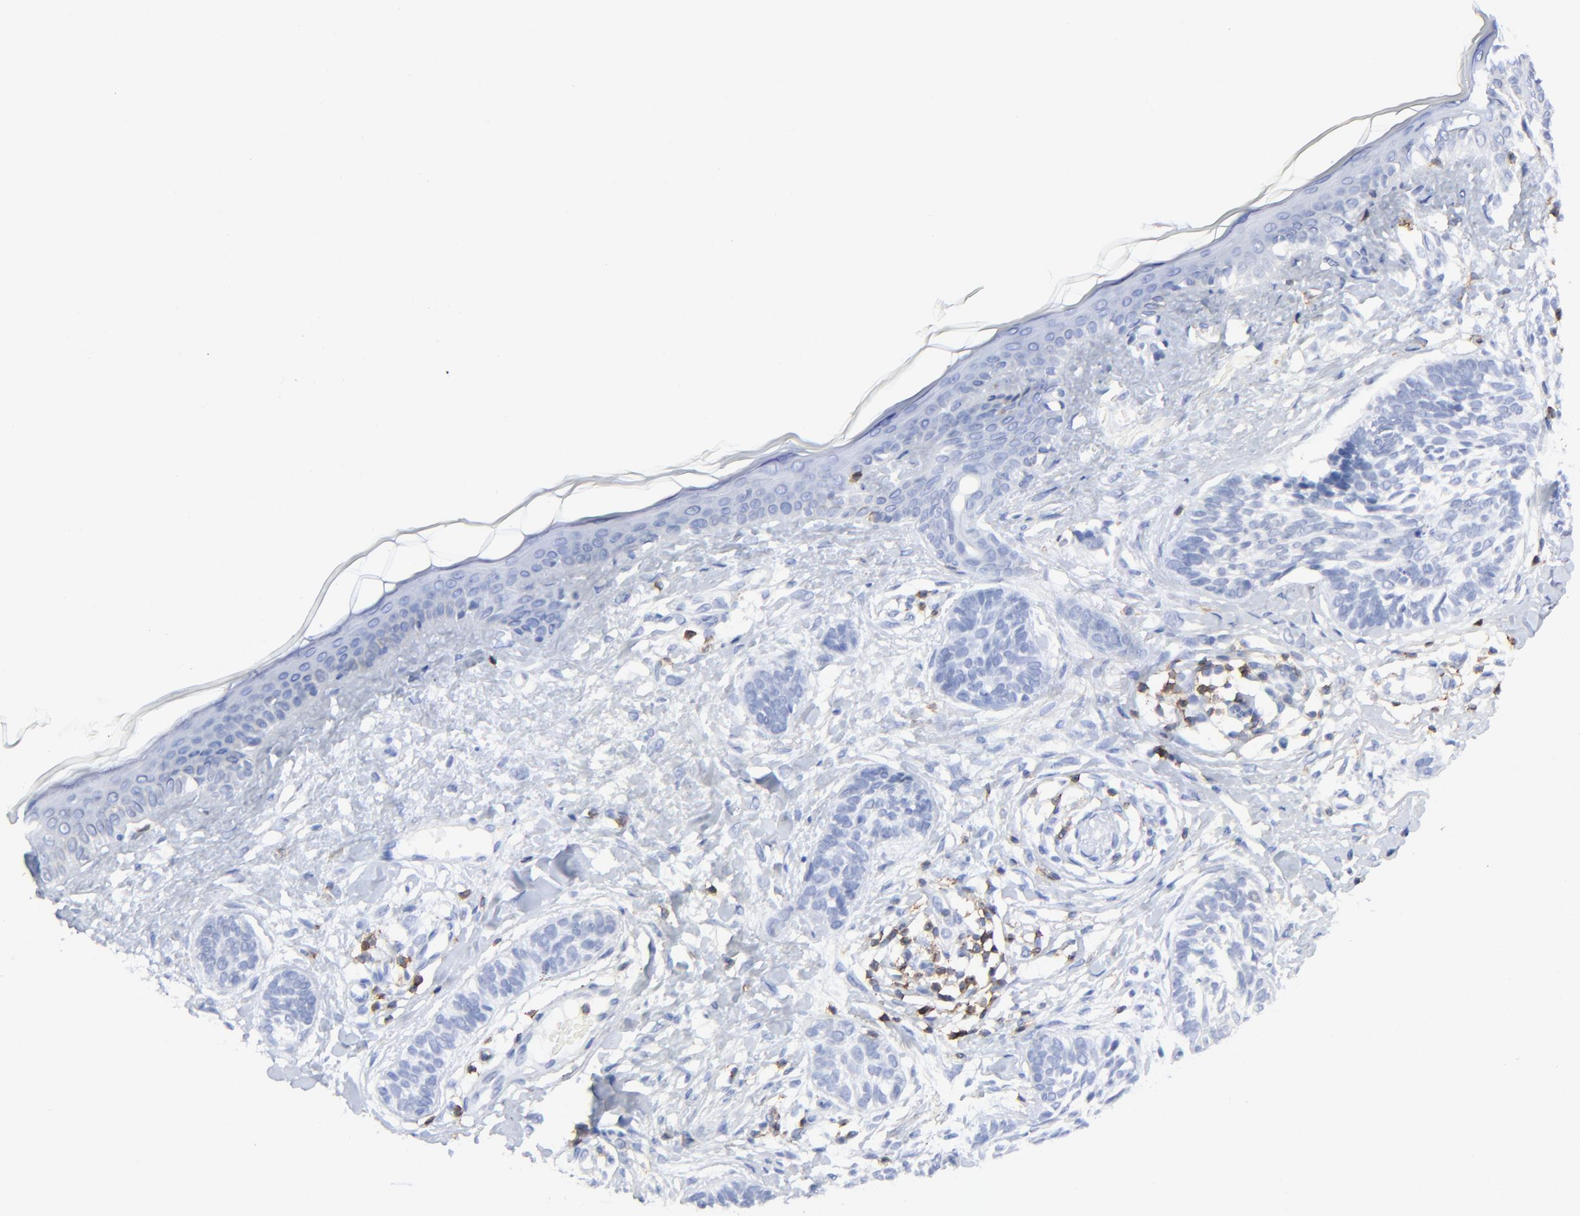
{"staining": {"intensity": "negative", "quantity": "none", "location": "none"}, "tissue": "skin cancer", "cell_type": "Tumor cells", "image_type": "cancer", "snomed": [{"axis": "morphology", "description": "Normal tissue, NOS"}, {"axis": "morphology", "description": "Basal cell carcinoma"}, {"axis": "topography", "description": "Skin"}], "caption": "This micrograph is of skin cancer stained with immunohistochemistry (IHC) to label a protein in brown with the nuclei are counter-stained blue. There is no expression in tumor cells.", "gene": "LCK", "patient": {"sex": "male", "age": 63}}